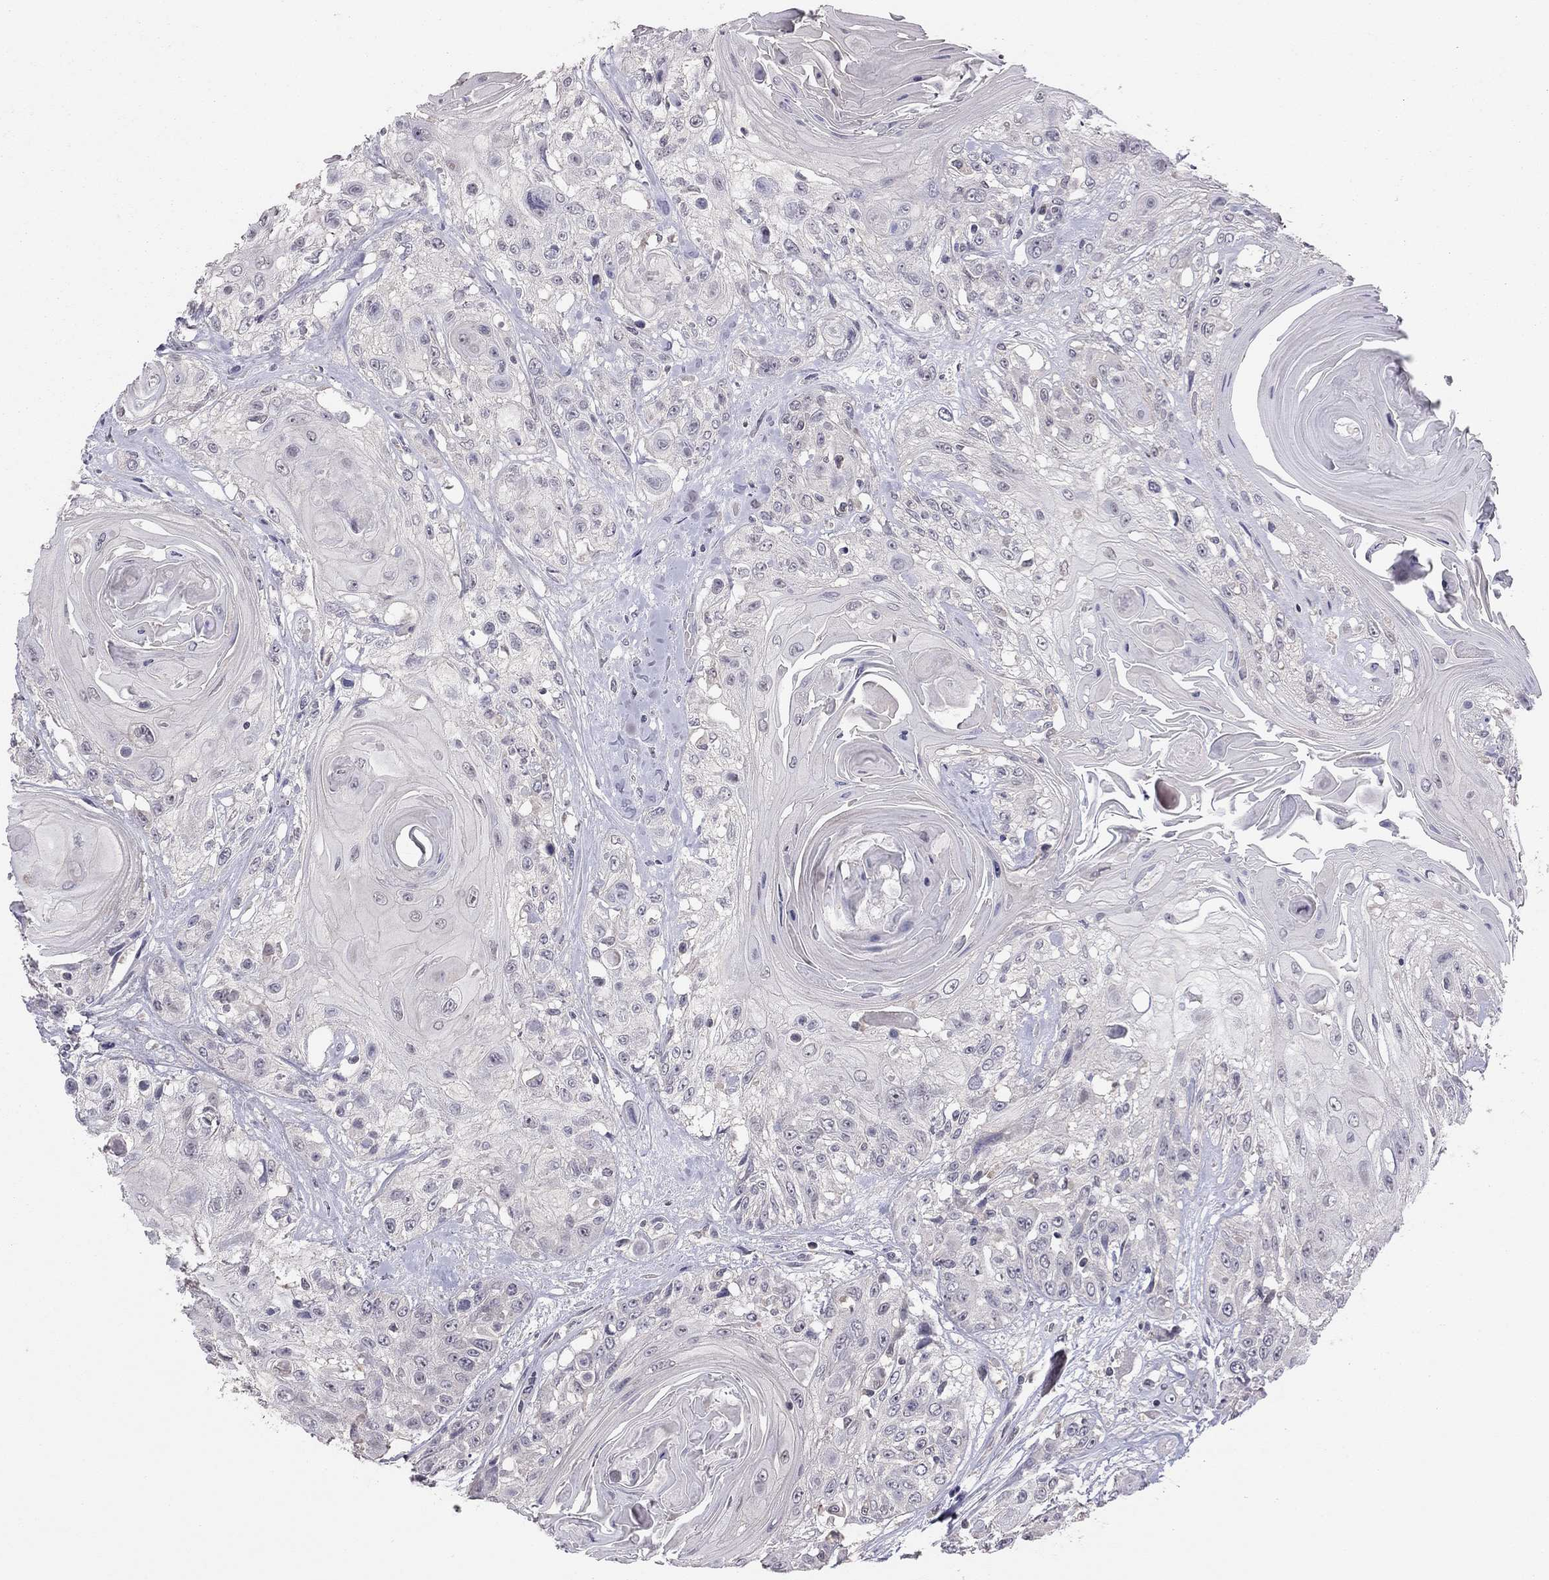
{"staining": {"intensity": "negative", "quantity": "none", "location": "none"}, "tissue": "head and neck cancer", "cell_type": "Tumor cells", "image_type": "cancer", "snomed": [{"axis": "morphology", "description": "Squamous cell carcinoma, NOS"}, {"axis": "topography", "description": "Head-Neck"}], "caption": "An image of head and neck squamous cell carcinoma stained for a protein displays no brown staining in tumor cells. (IHC, brightfield microscopy, high magnification).", "gene": "HSF2BP", "patient": {"sex": "female", "age": 59}}